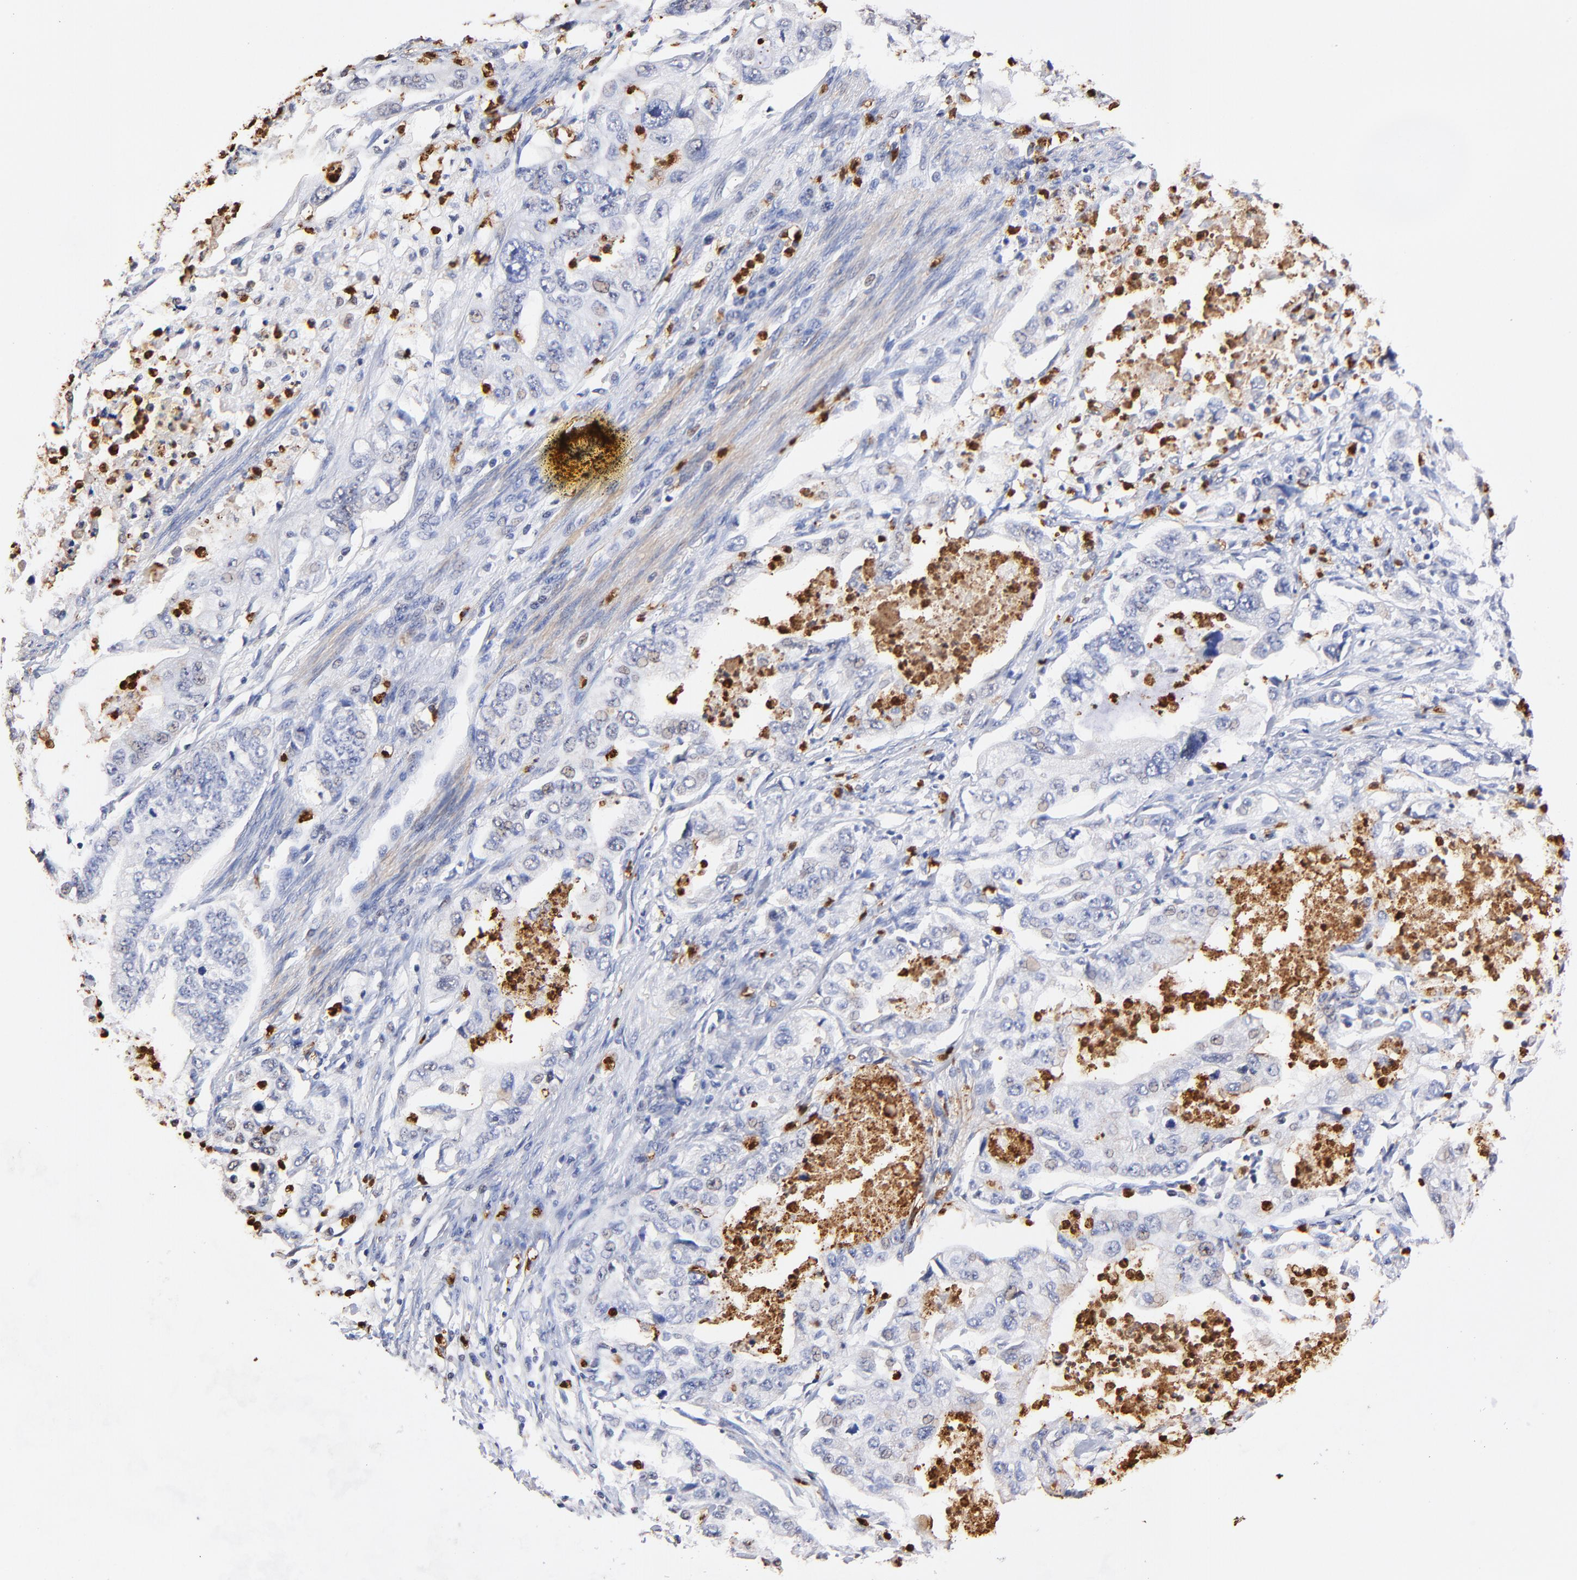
{"staining": {"intensity": "negative", "quantity": "none", "location": "none"}, "tissue": "stomach cancer", "cell_type": "Tumor cells", "image_type": "cancer", "snomed": [{"axis": "morphology", "description": "Adenocarcinoma, NOS"}, {"axis": "topography", "description": "Pancreas"}, {"axis": "topography", "description": "Stomach, upper"}], "caption": "The photomicrograph displays no significant staining in tumor cells of adenocarcinoma (stomach).", "gene": "BBOF1", "patient": {"sex": "male", "age": 77}}